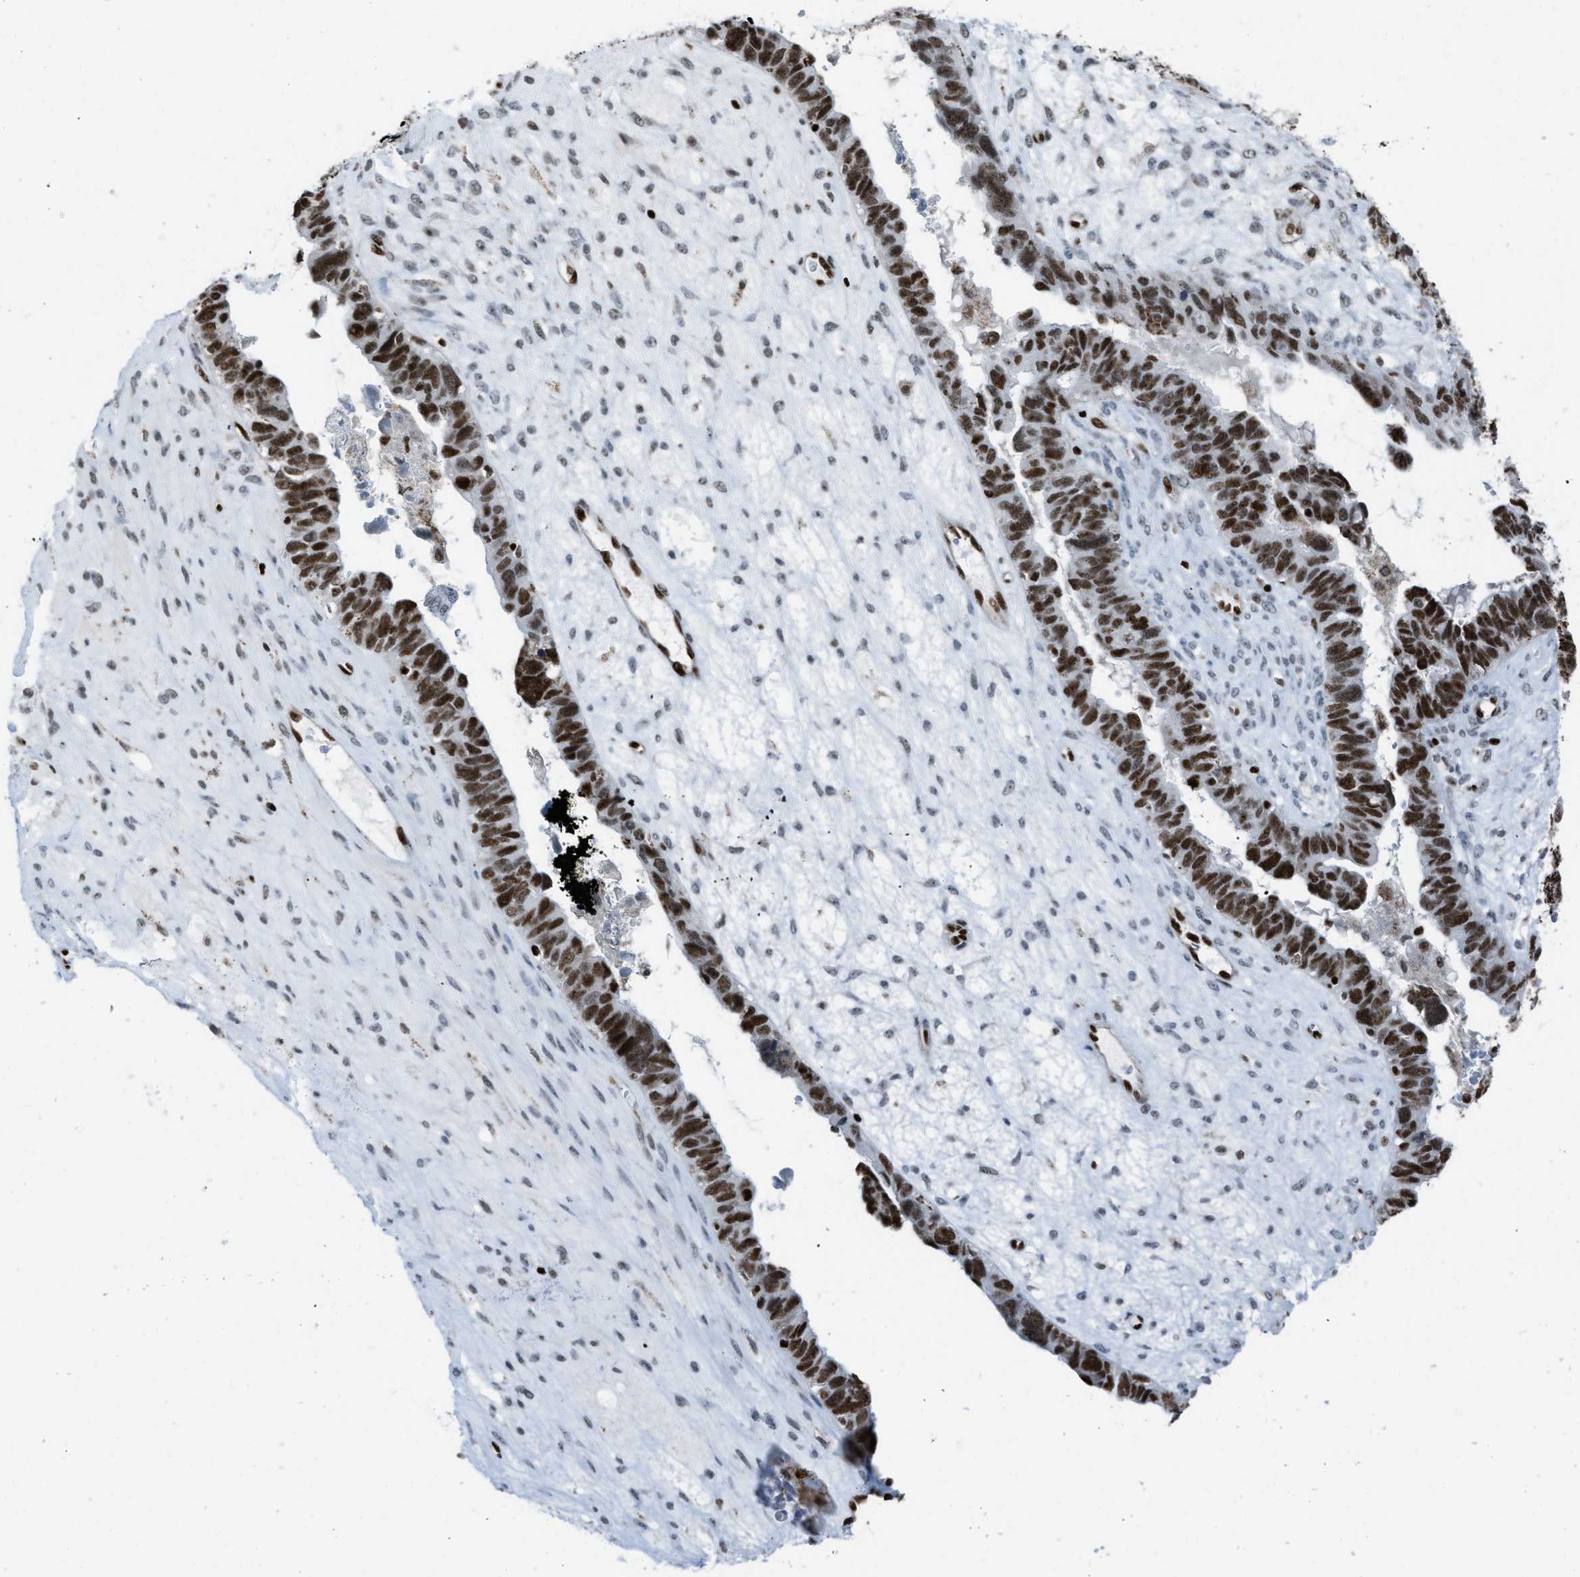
{"staining": {"intensity": "strong", "quantity": ">75%", "location": "nuclear"}, "tissue": "ovarian cancer", "cell_type": "Tumor cells", "image_type": "cancer", "snomed": [{"axis": "morphology", "description": "Cystadenocarcinoma, serous, NOS"}, {"axis": "topography", "description": "Ovary"}], "caption": "About >75% of tumor cells in human ovarian cancer demonstrate strong nuclear protein expression as visualized by brown immunohistochemical staining.", "gene": "SLFN5", "patient": {"sex": "female", "age": 79}}